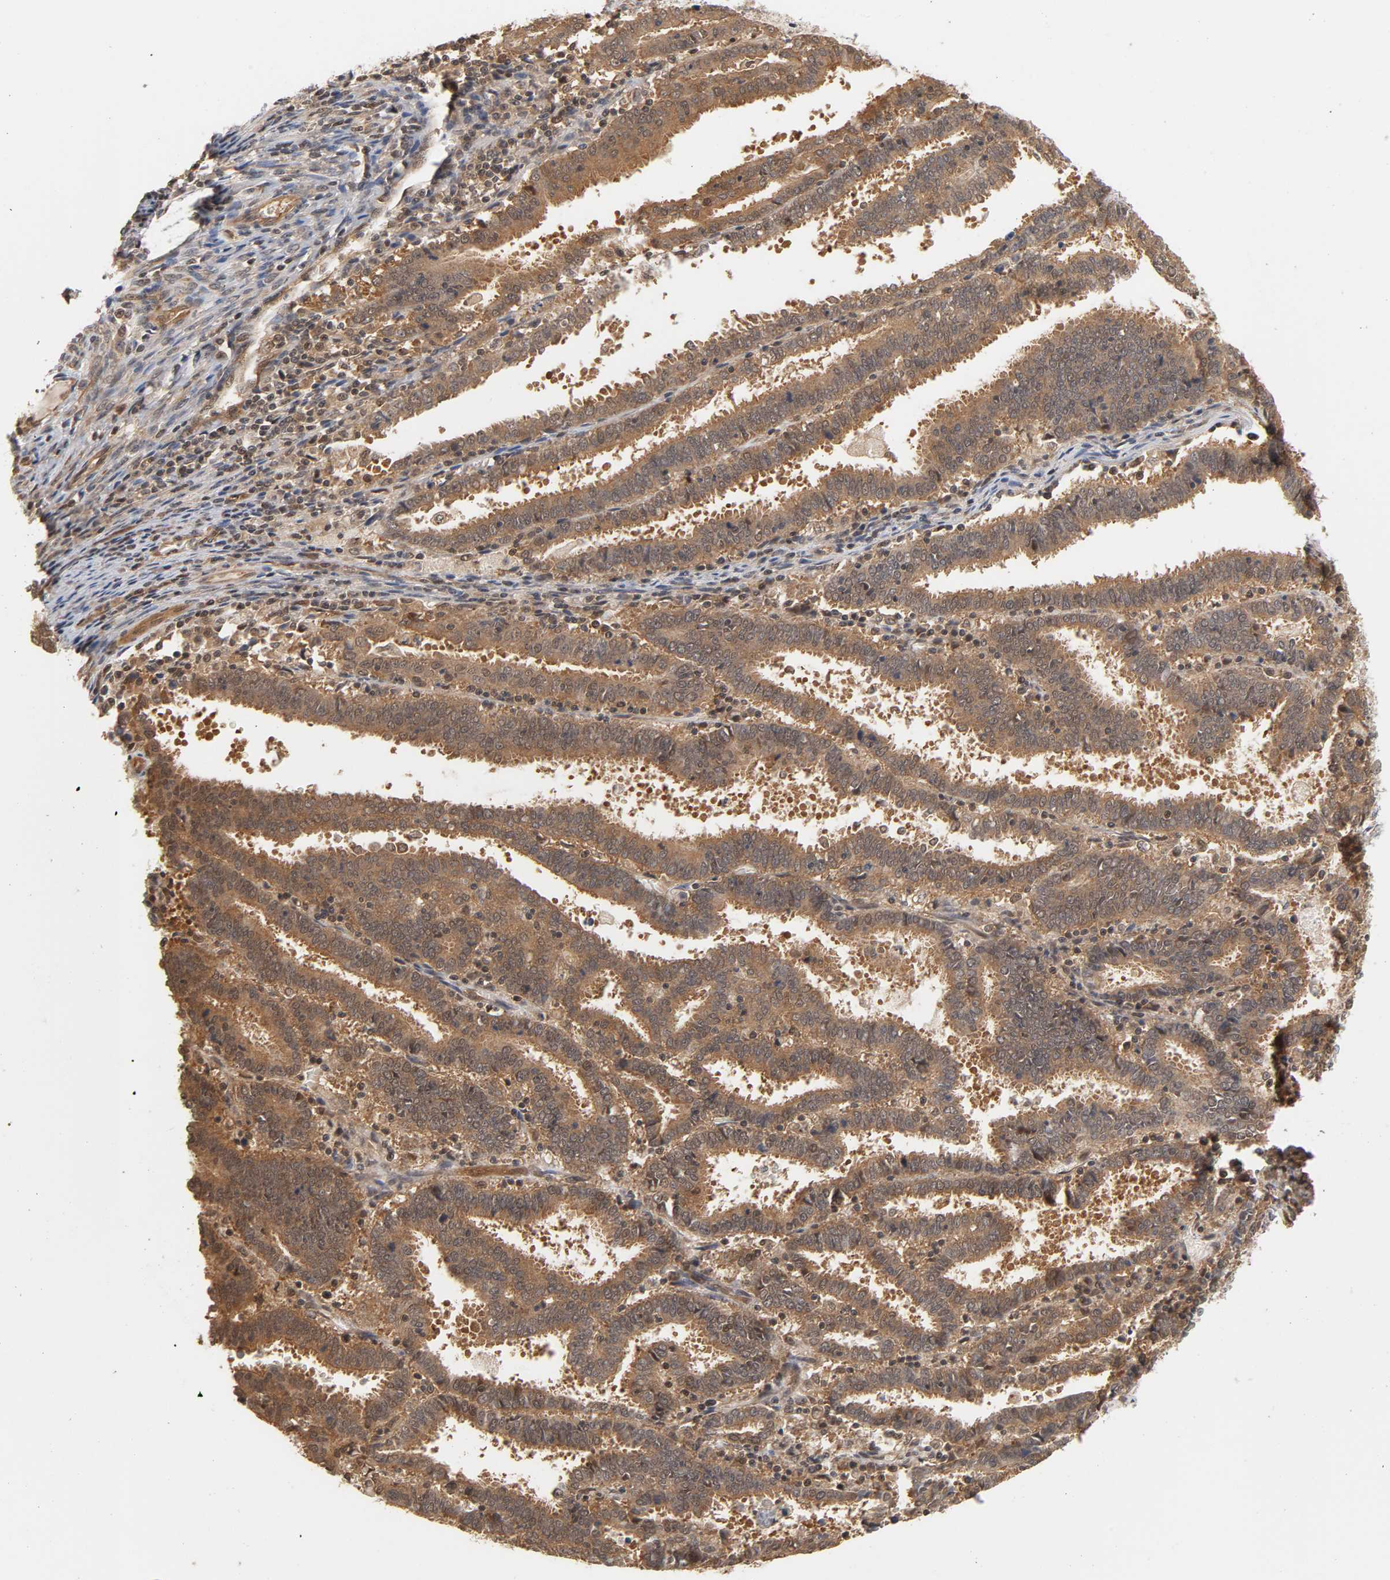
{"staining": {"intensity": "moderate", "quantity": ">75%", "location": "cytoplasmic/membranous,nuclear"}, "tissue": "endometrial cancer", "cell_type": "Tumor cells", "image_type": "cancer", "snomed": [{"axis": "morphology", "description": "Adenocarcinoma, NOS"}, {"axis": "topography", "description": "Uterus"}], "caption": "This micrograph reveals IHC staining of human endometrial cancer (adenocarcinoma), with medium moderate cytoplasmic/membranous and nuclear positivity in about >75% of tumor cells.", "gene": "CDC37", "patient": {"sex": "female", "age": 83}}